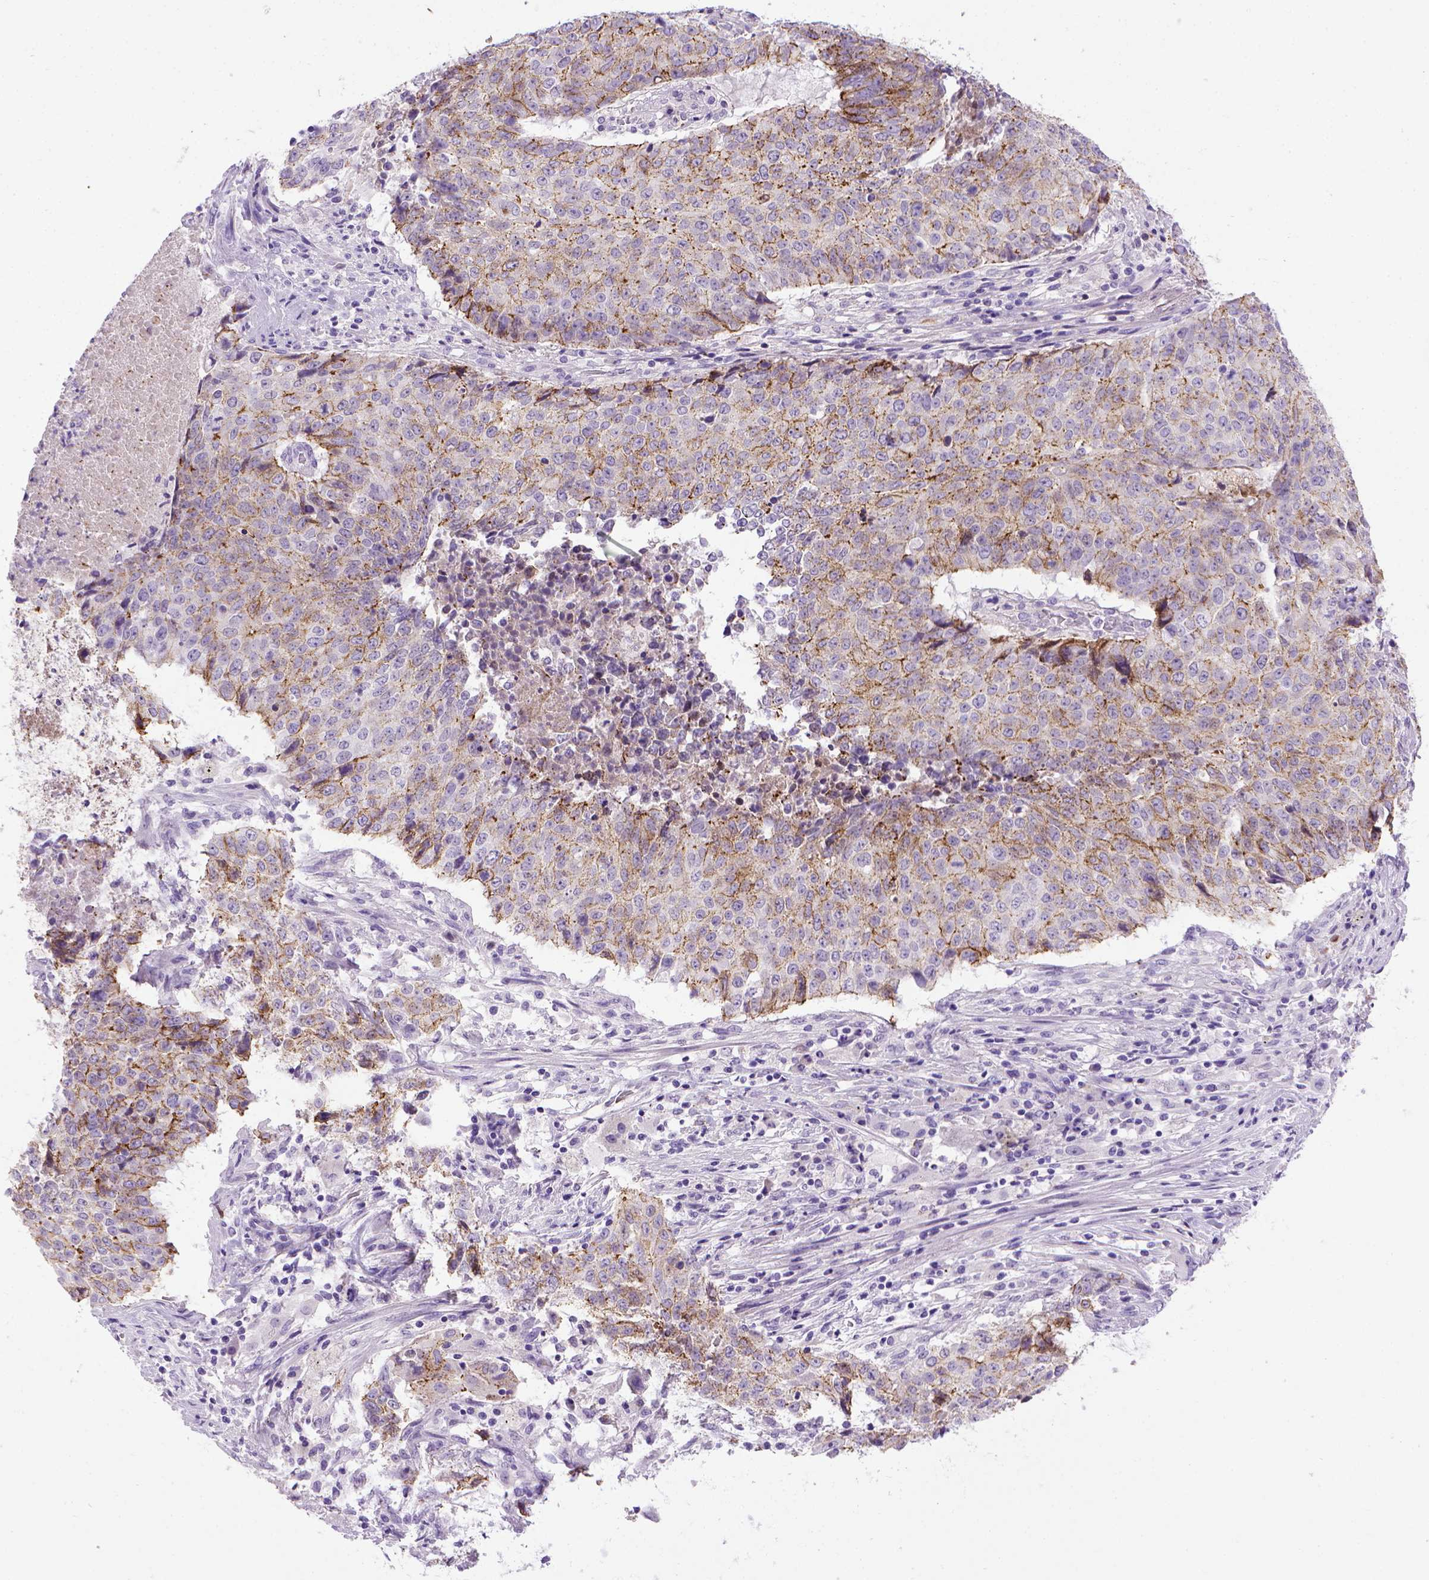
{"staining": {"intensity": "moderate", "quantity": "25%-75%", "location": "cytoplasmic/membranous"}, "tissue": "lung cancer", "cell_type": "Tumor cells", "image_type": "cancer", "snomed": [{"axis": "morphology", "description": "Normal tissue, NOS"}, {"axis": "morphology", "description": "Squamous cell carcinoma, NOS"}, {"axis": "topography", "description": "Bronchus"}, {"axis": "topography", "description": "Lung"}], "caption": "A brown stain labels moderate cytoplasmic/membranous expression of a protein in lung squamous cell carcinoma tumor cells. Using DAB (brown) and hematoxylin (blue) stains, captured at high magnification using brightfield microscopy.", "gene": "CDH1", "patient": {"sex": "male", "age": 64}}